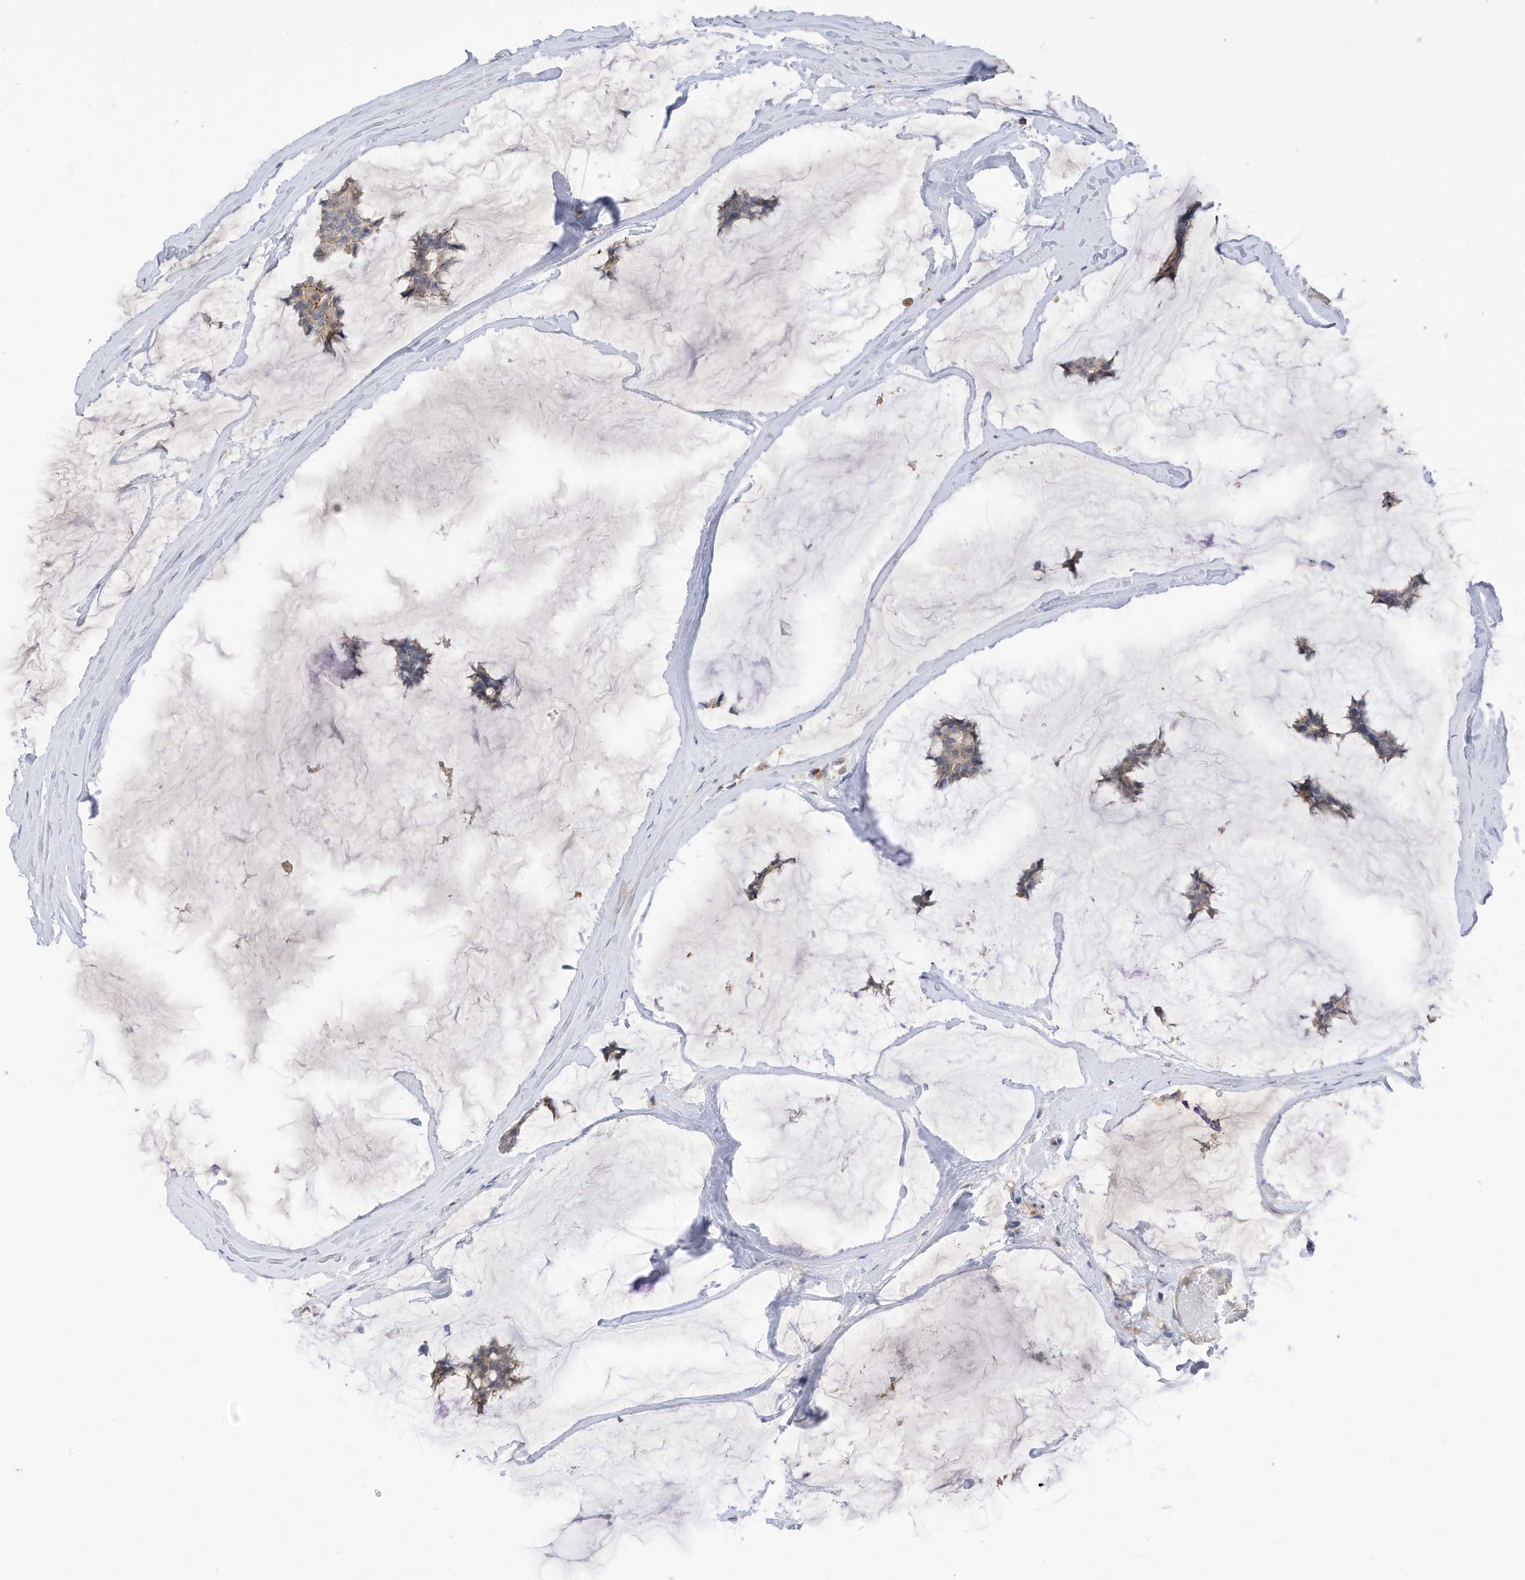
{"staining": {"intensity": "negative", "quantity": "none", "location": "none"}, "tissue": "breast cancer", "cell_type": "Tumor cells", "image_type": "cancer", "snomed": [{"axis": "morphology", "description": "Duct carcinoma"}, {"axis": "topography", "description": "Breast"}], "caption": "Immunohistochemical staining of human intraductal carcinoma (breast) demonstrates no significant positivity in tumor cells.", "gene": "REC8", "patient": {"sex": "female", "age": 93}}